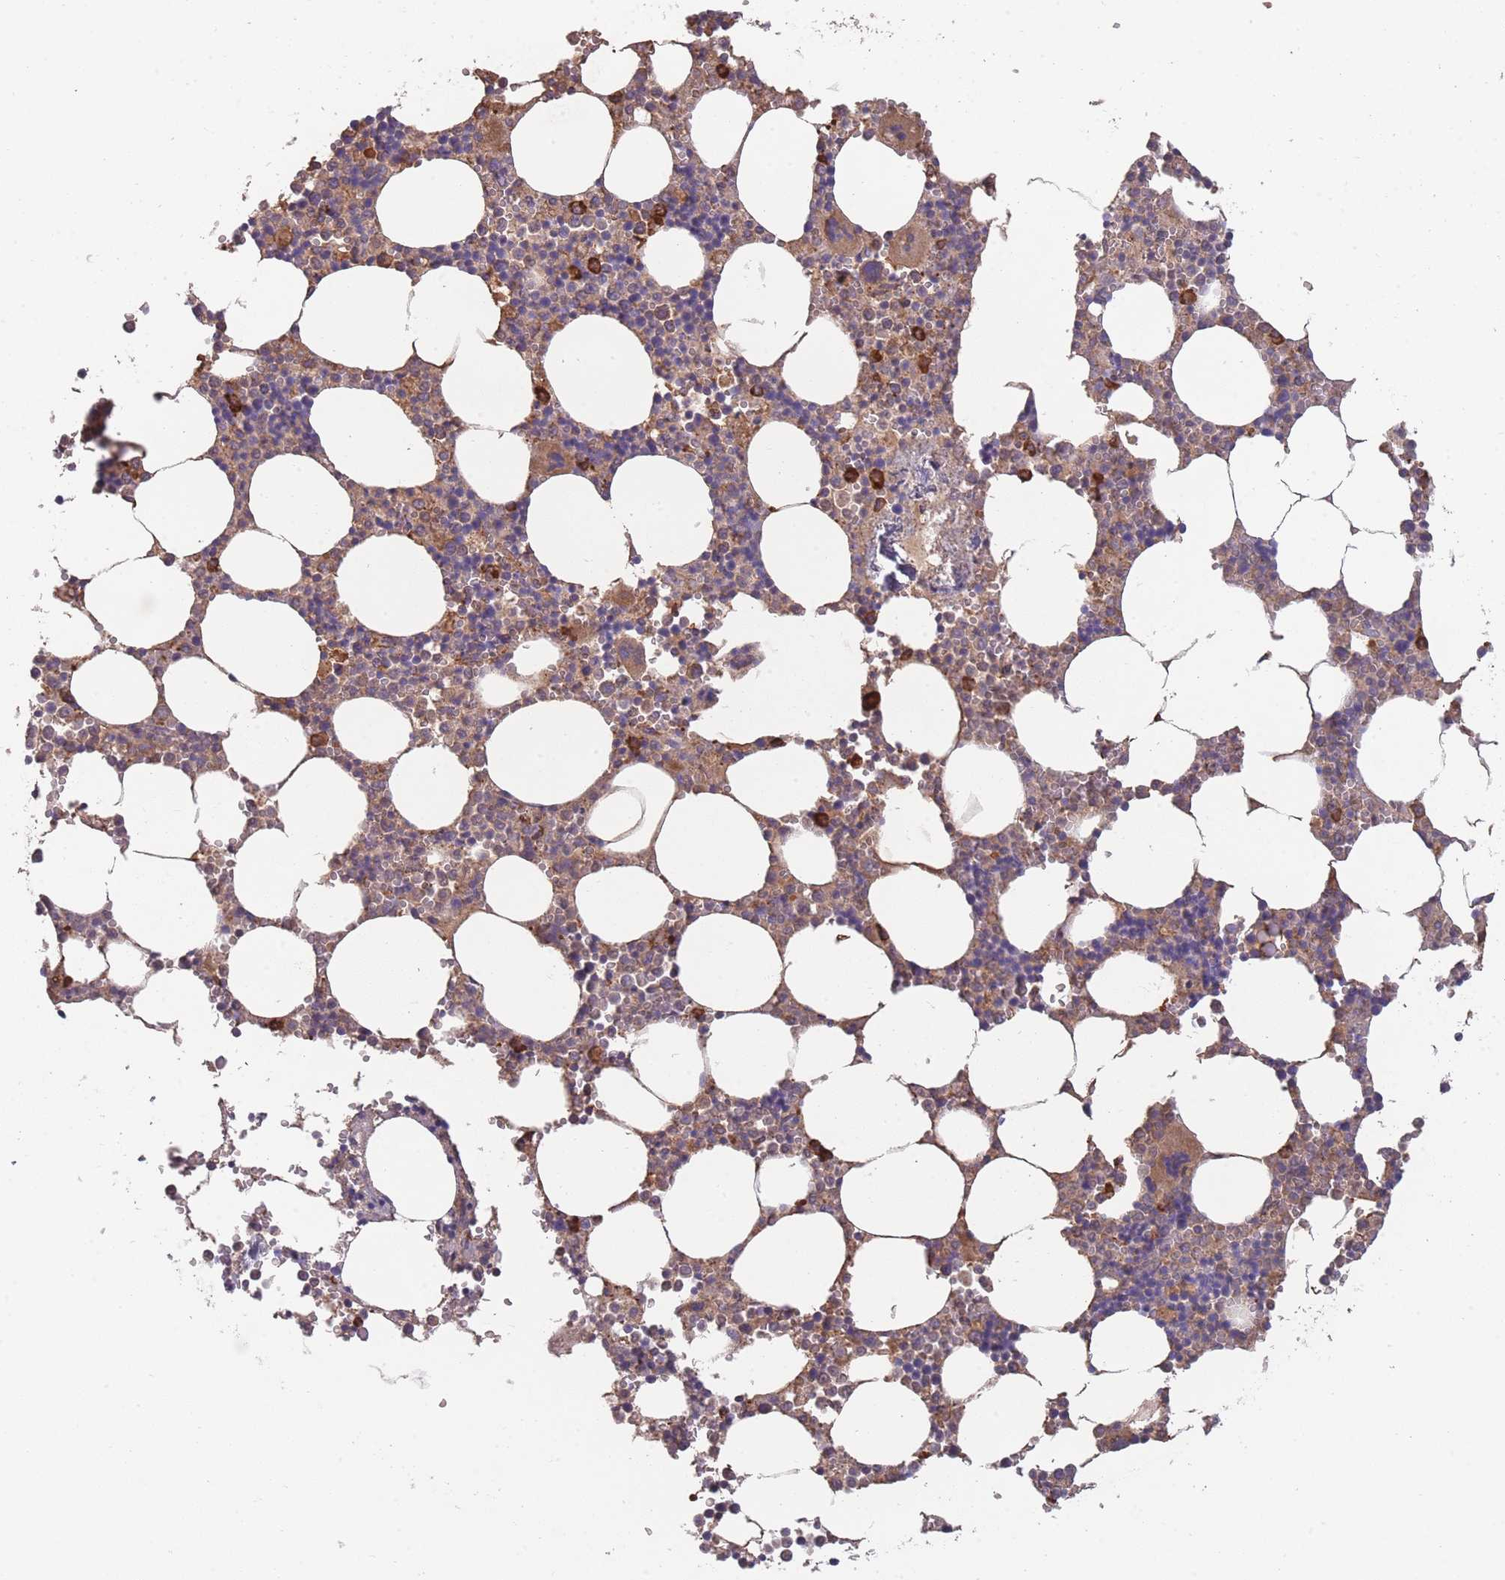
{"staining": {"intensity": "moderate", "quantity": "25%-75%", "location": "cytoplasmic/membranous"}, "tissue": "bone marrow", "cell_type": "Hematopoietic cells", "image_type": "normal", "snomed": [{"axis": "morphology", "description": "Normal tissue, NOS"}, {"axis": "topography", "description": "Bone marrow"}], "caption": "Immunohistochemistry (IHC) of unremarkable bone marrow shows medium levels of moderate cytoplasmic/membranous positivity in approximately 25%-75% of hematopoietic cells.", "gene": "SANBR", "patient": {"sex": "male", "age": 54}}